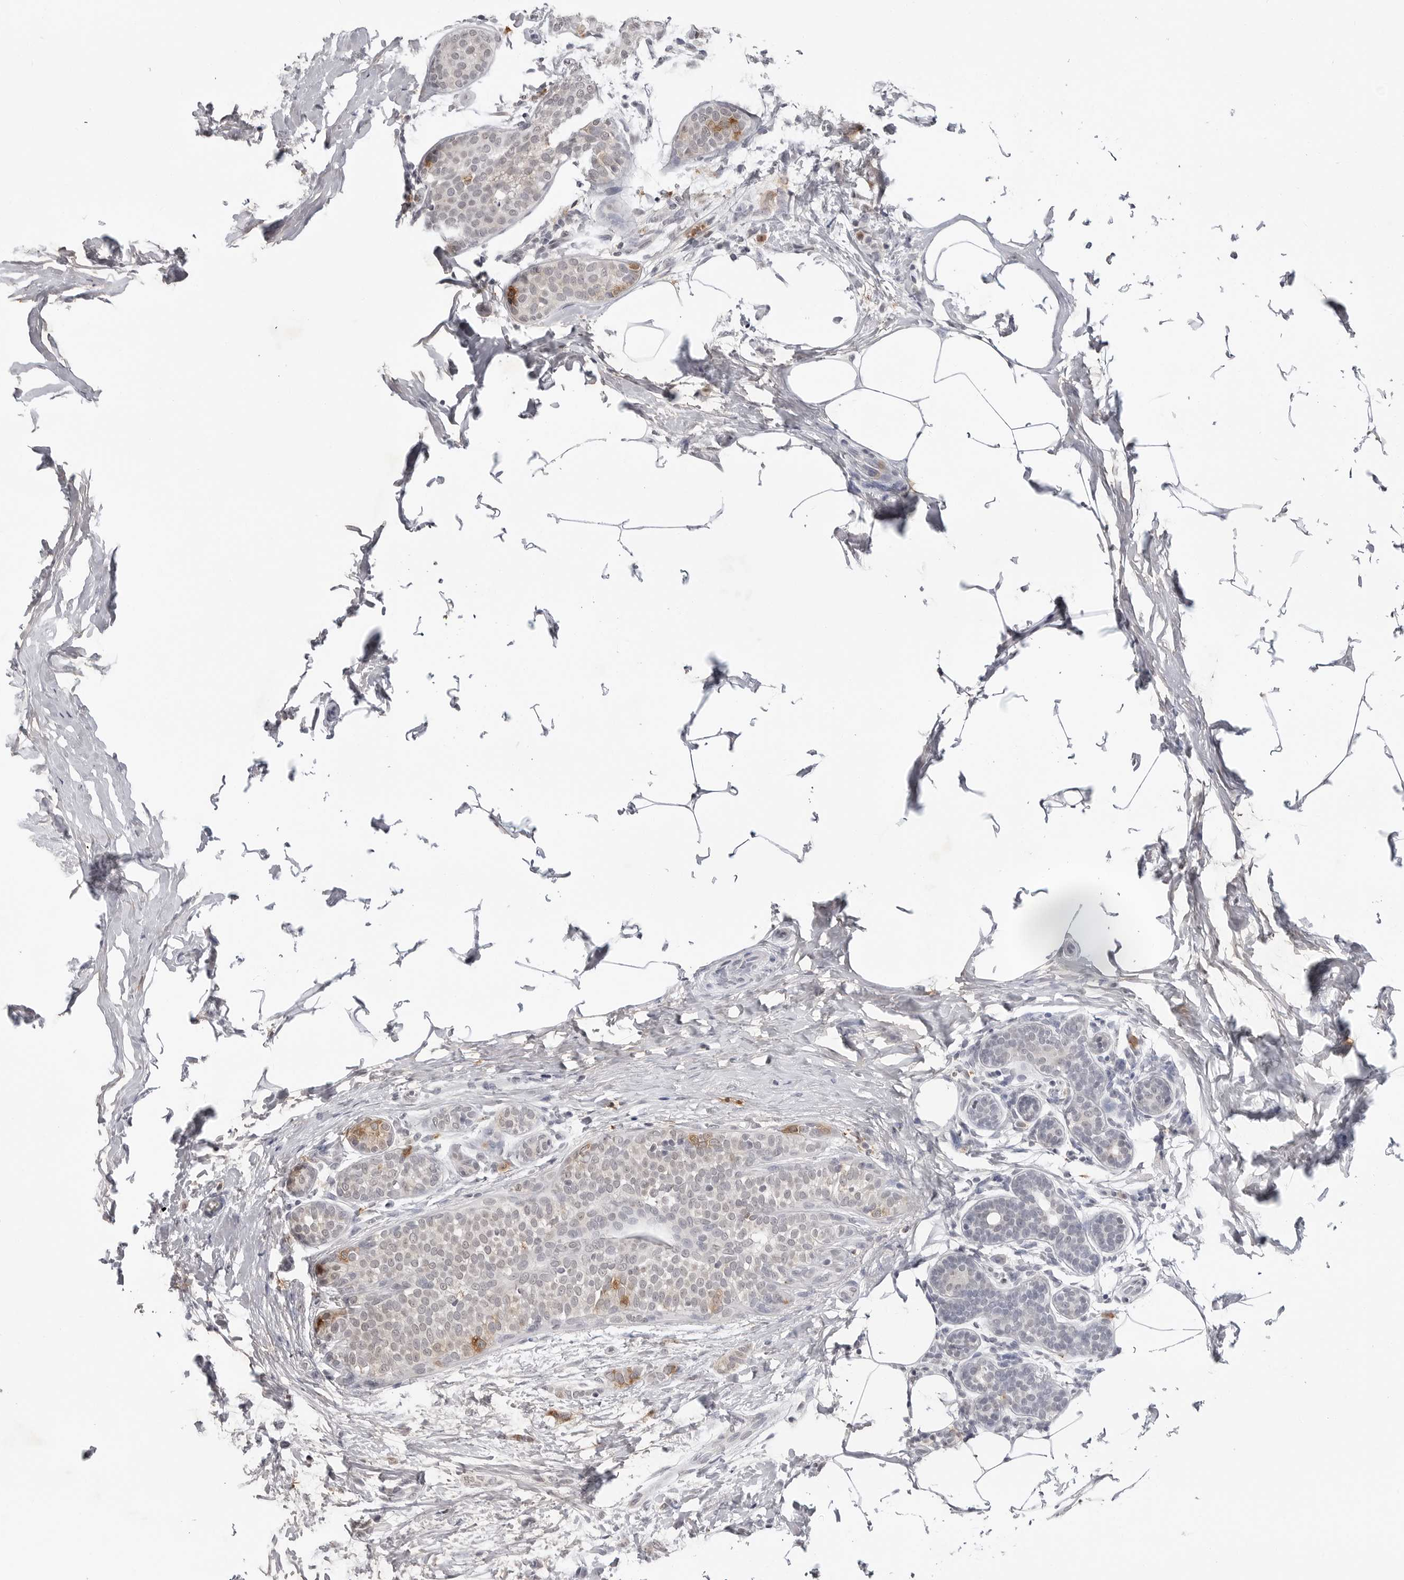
{"staining": {"intensity": "moderate", "quantity": "<25%", "location": "cytoplasmic/membranous"}, "tissue": "breast cancer", "cell_type": "Tumor cells", "image_type": "cancer", "snomed": [{"axis": "morphology", "description": "Lobular carcinoma, in situ"}, {"axis": "morphology", "description": "Lobular carcinoma"}, {"axis": "topography", "description": "Breast"}], "caption": "A micrograph showing moderate cytoplasmic/membranous positivity in about <25% of tumor cells in breast lobular carcinoma, as visualized by brown immunohistochemical staining.", "gene": "RRM1", "patient": {"sex": "female", "age": 41}}